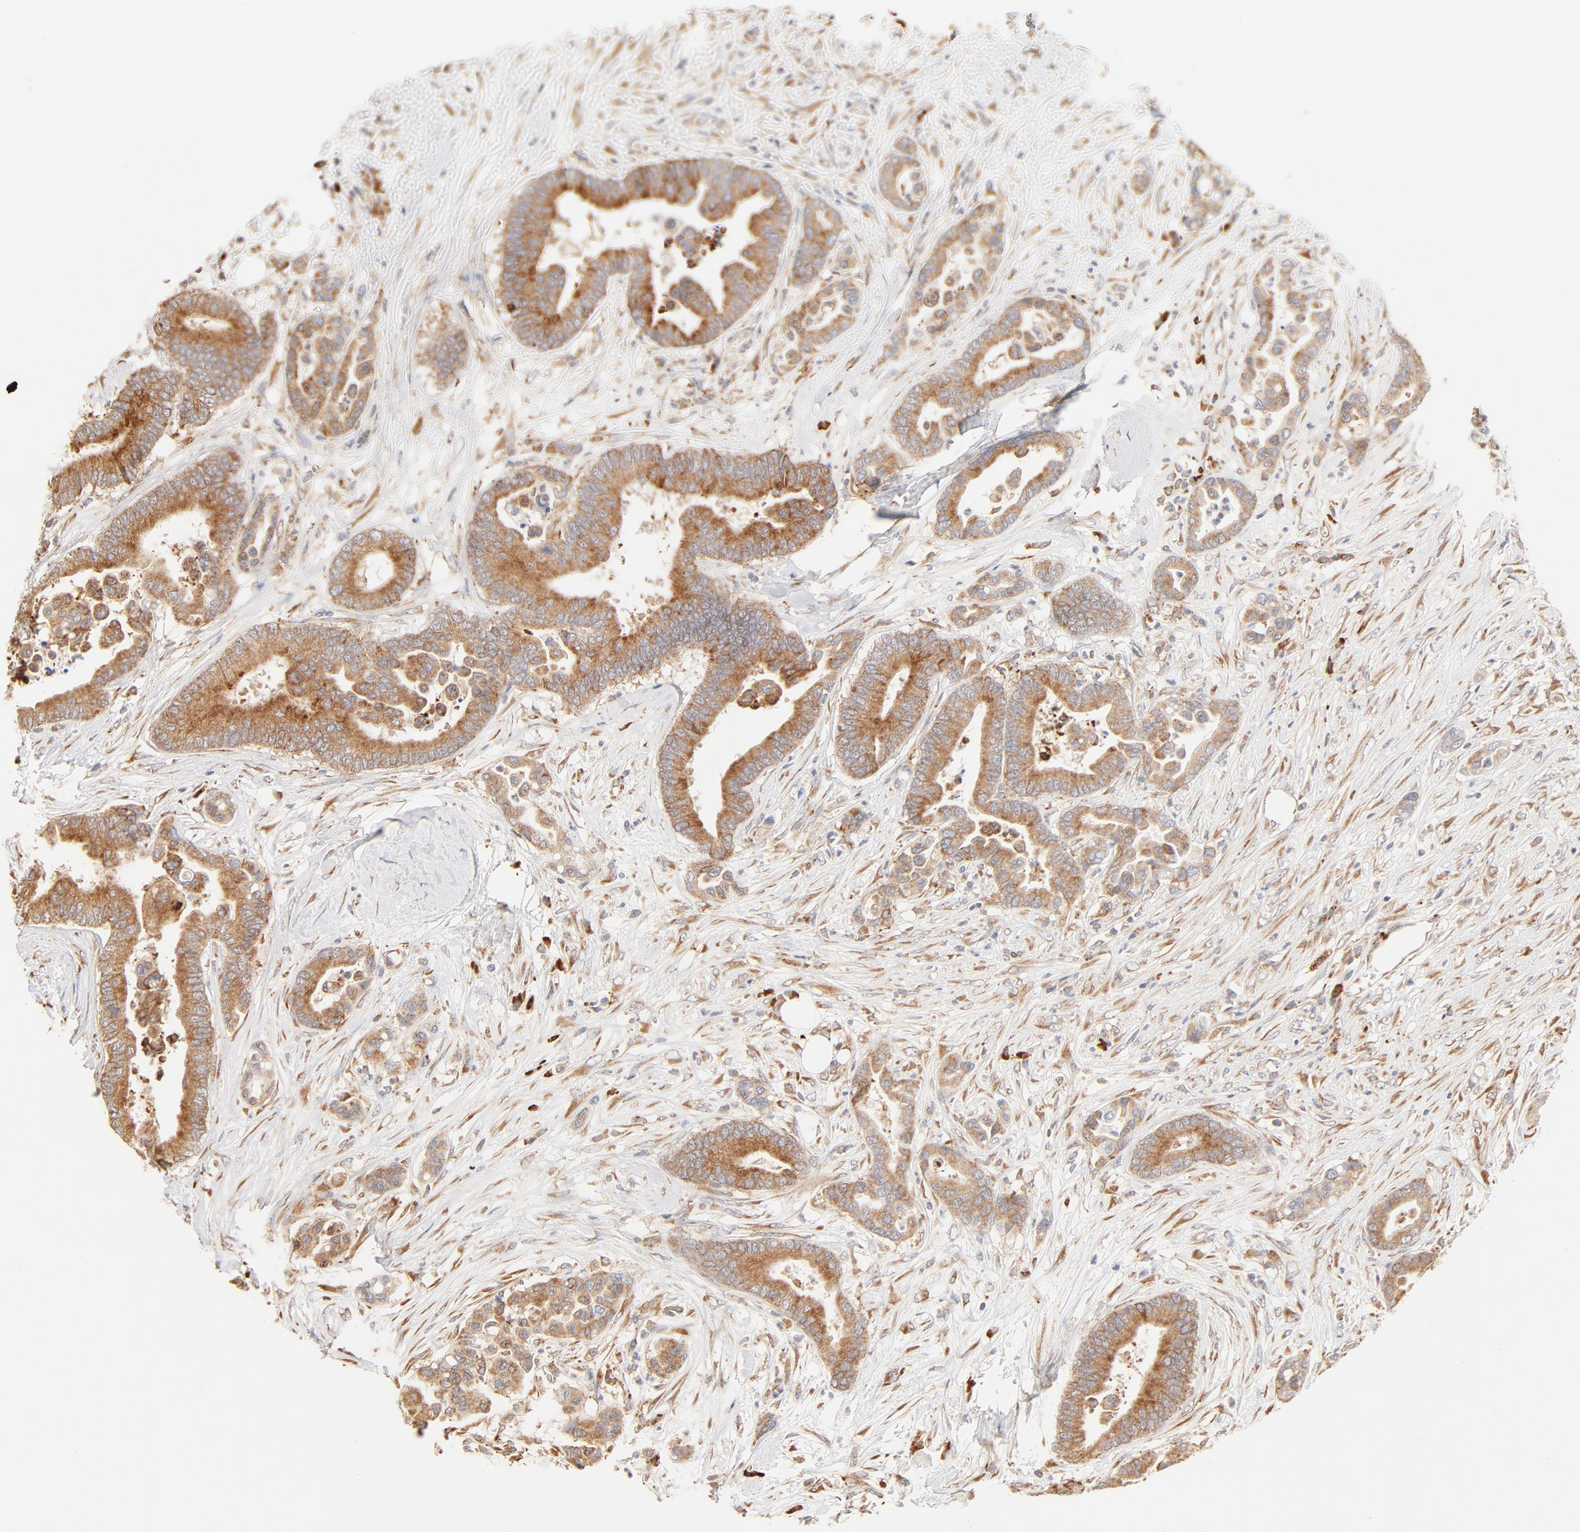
{"staining": {"intensity": "moderate", "quantity": ">75%", "location": "cytoplasmic/membranous"}, "tissue": "colorectal cancer", "cell_type": "Tumor cells", "image_type": "cancer", "snomed": [{"axis": "morphology", "description": "Adenocarcinoma, NOS"}, {"axis": "topography", "description": "Colon"}], "caption": "Approximately >75% of tumor cells in human colorectal cancer reveal moderate cytoplasmic/membranous protein staining as visualized by brown immunohistochemical staining.", "gene": "PARP12", "patient": {"sex": "male", "age": 82}}